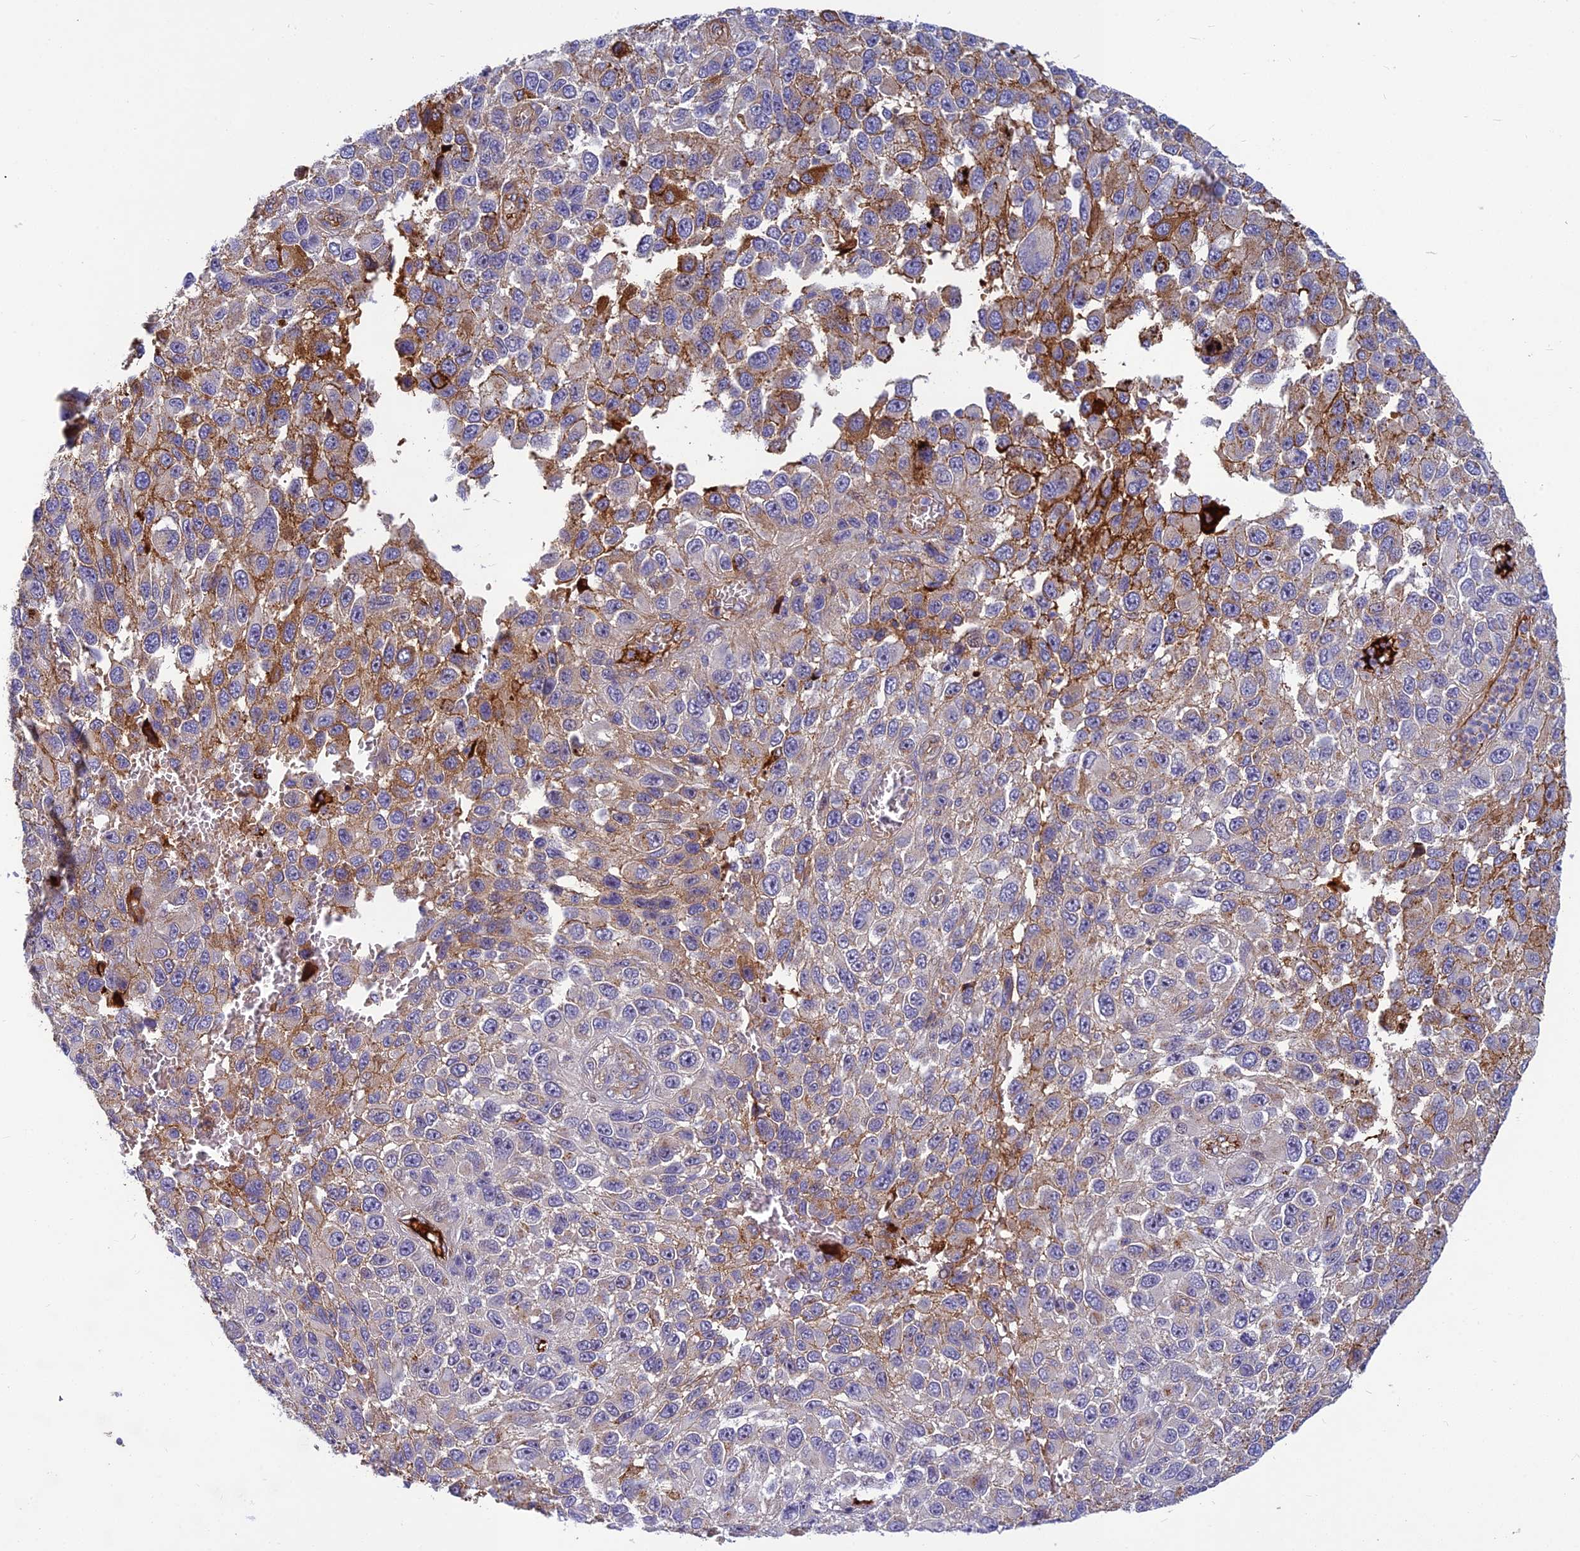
{"staining": {"intensity": "moderate", "quantity": "<25%", "location": "cytoplasmic/membranous"}, "tissue": "melanoma", "cell_type": "Tumor cells", "image_type": "cancer", "snomed": [{"axis": "morphology", "description": "Normal tissue, NOS"}, {"axis": "morphology", "description": "Malignant melanoma, NOS"}, {"axis": "topography", "description": "Skin"}], "caption": "A brown stain highlights moderate cytoplasmic/membranous staining of a protein in melanoma tumor cells. (IHC, brightfield microscopy, high magnification).", "gene": "CLEC11A", "patient": {"sex": "female", "age": 96}}